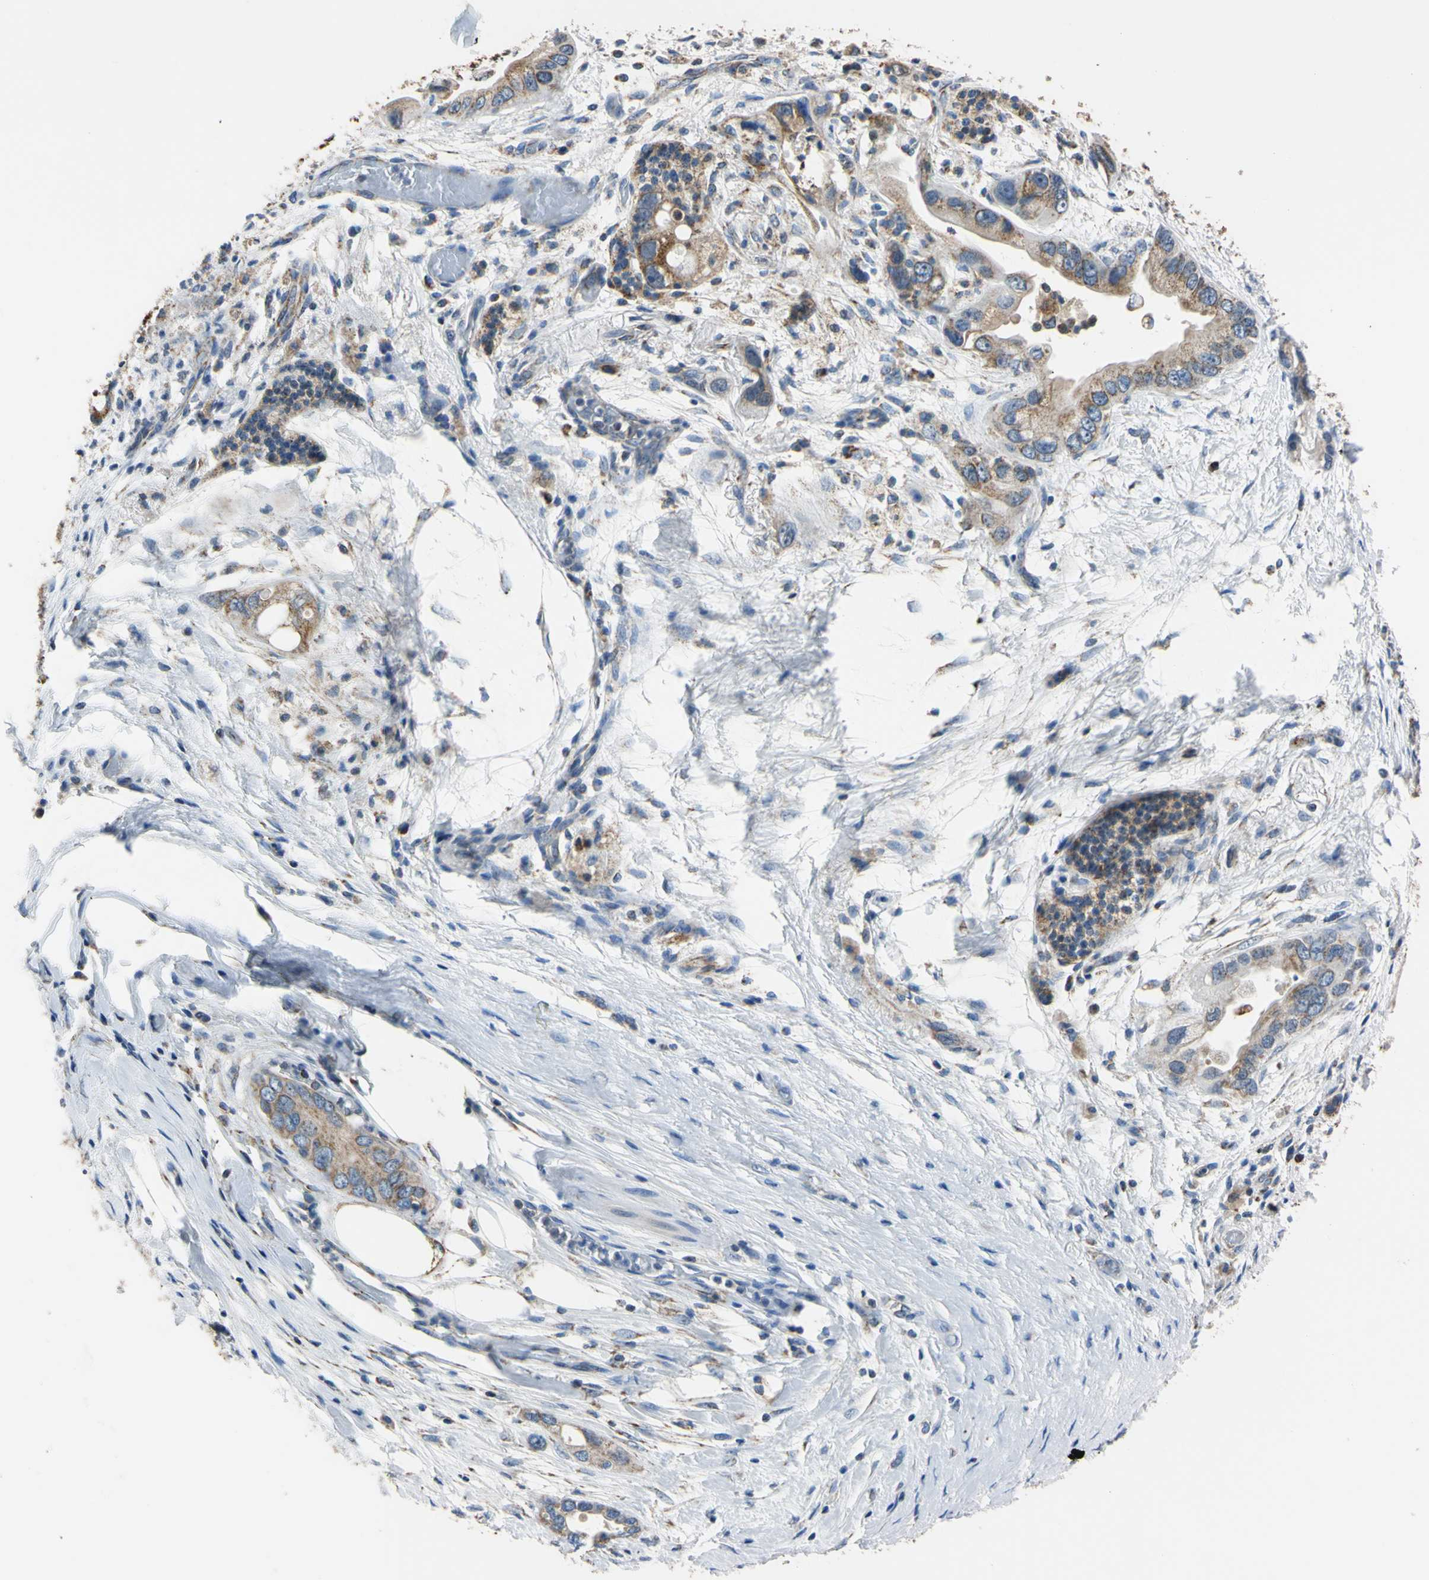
{"staining": {"intensity": "moderate", "quantity": ">75%", "location": "cytoplasmic/membranous"}, "tissue": "pancreatic cancer", "cell_type": "Tumor cells", "image_type": "cancer", "snomed": [{"axis": "morphology", "description": "Adenocarcinoma, NOS"}, {"axis": "topography", "description": "Pancreas"}], "caption": "Protein staining of pancreatic cancer (adenocarcinoma) tissue shows moderate cytoplasmic/membranous expression in approximately >75% of tumor cells.", "gene": "CLPP", "patient": {"sex": "female", "age": 77}}